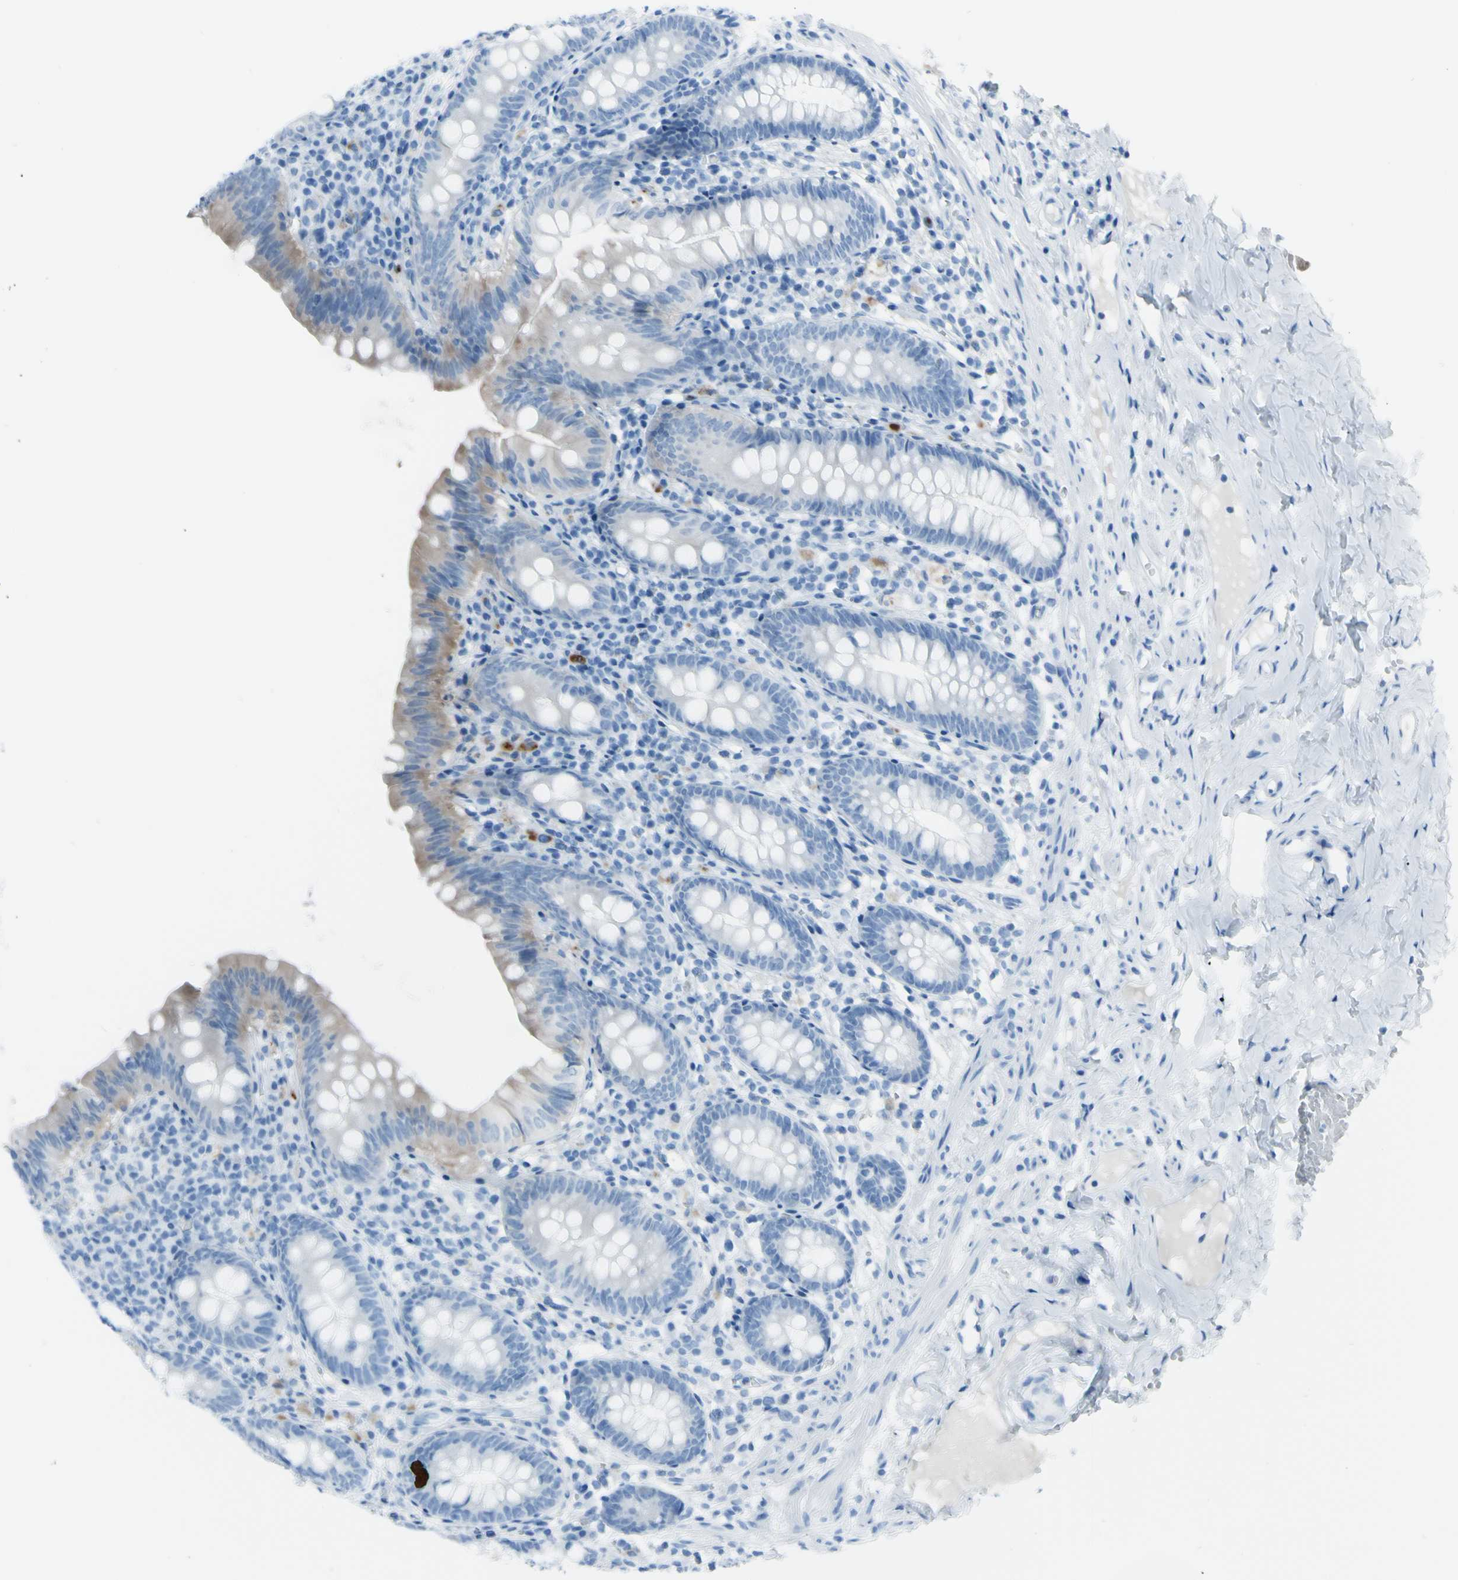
{"staining": {"intensity": "negative", "quantity": "none", "location": "none"}, "tissue": "appendix", "cell_type": "Glandular cells", "image_type": "normal", "snomed": [{"axis": "morphology", "description": "Normal tissue, NOS"}, {"axis": "topography", "description": "Appendix"}], "caption": "Human appendix stained for a protein using immunohistochemistry exhibits no expression in glandular cells.", "gene": "AFP", "patient": {"sex": "male", "age": 52}}